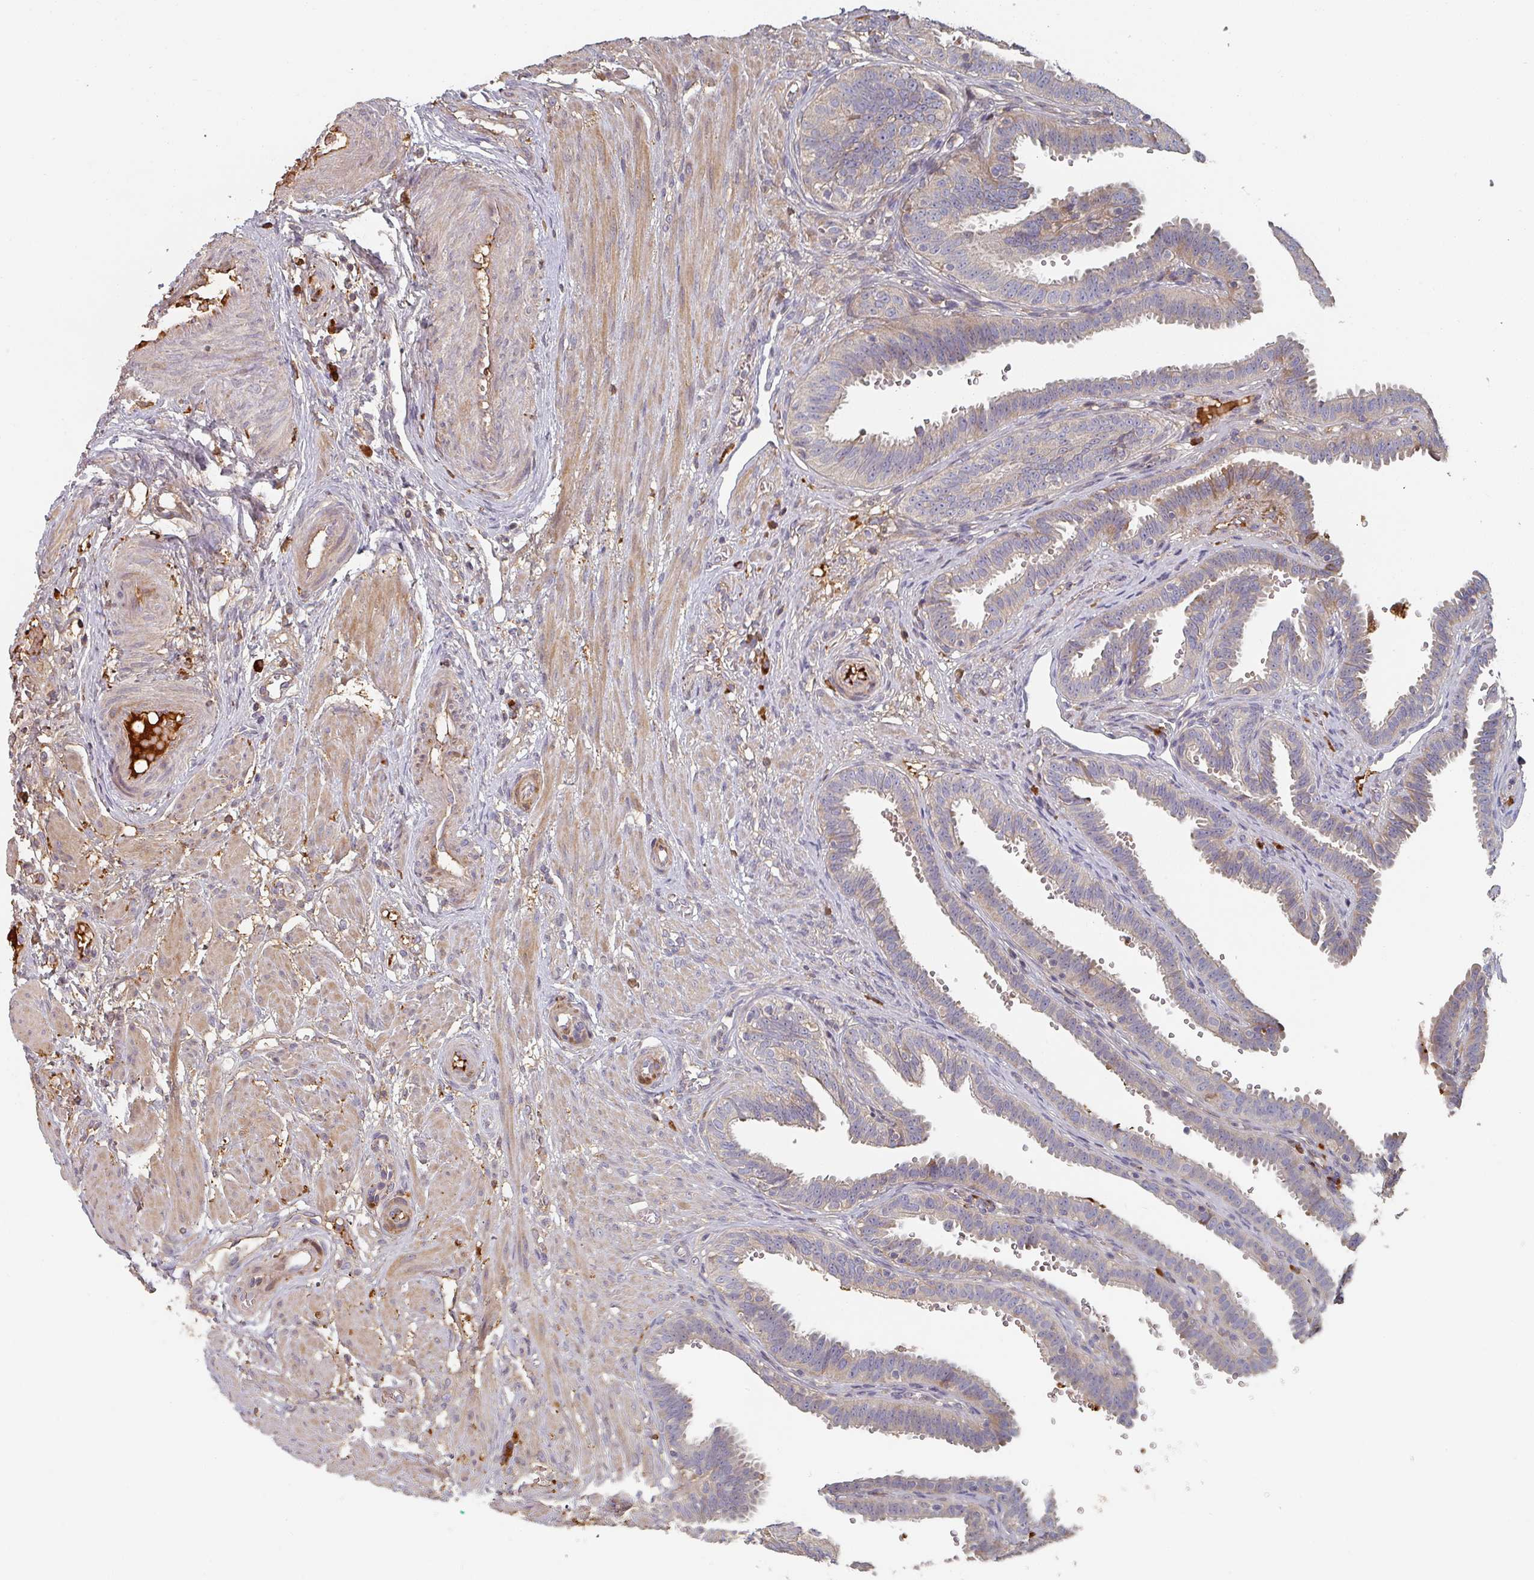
{"staining": {"intensity": "weak", "quantity": "25%-75%", "location": "cytoplasmic/membranous"}, "tissue": "fallopian tube", "cell_type": "Glandular cells", "image_type": "normal", "snomed": [{"axis": "morphology", "description": "Normal tissue, NOS"}, {"axis": "topography", "description": "Fallopian tube"}], "caption": "Immunohistochemistry of normal human fallopian tube displays low levels of weak cytoplasmic/membranous positivity in approximately 25%-75% of glandular cells. (Stains: DAB in brown, nuclei in blue, Microscopy: brightfield microscopy at high magnification).", "gene": "ENSG00000249773", "patient": {"sex": "female", "age": 37}}